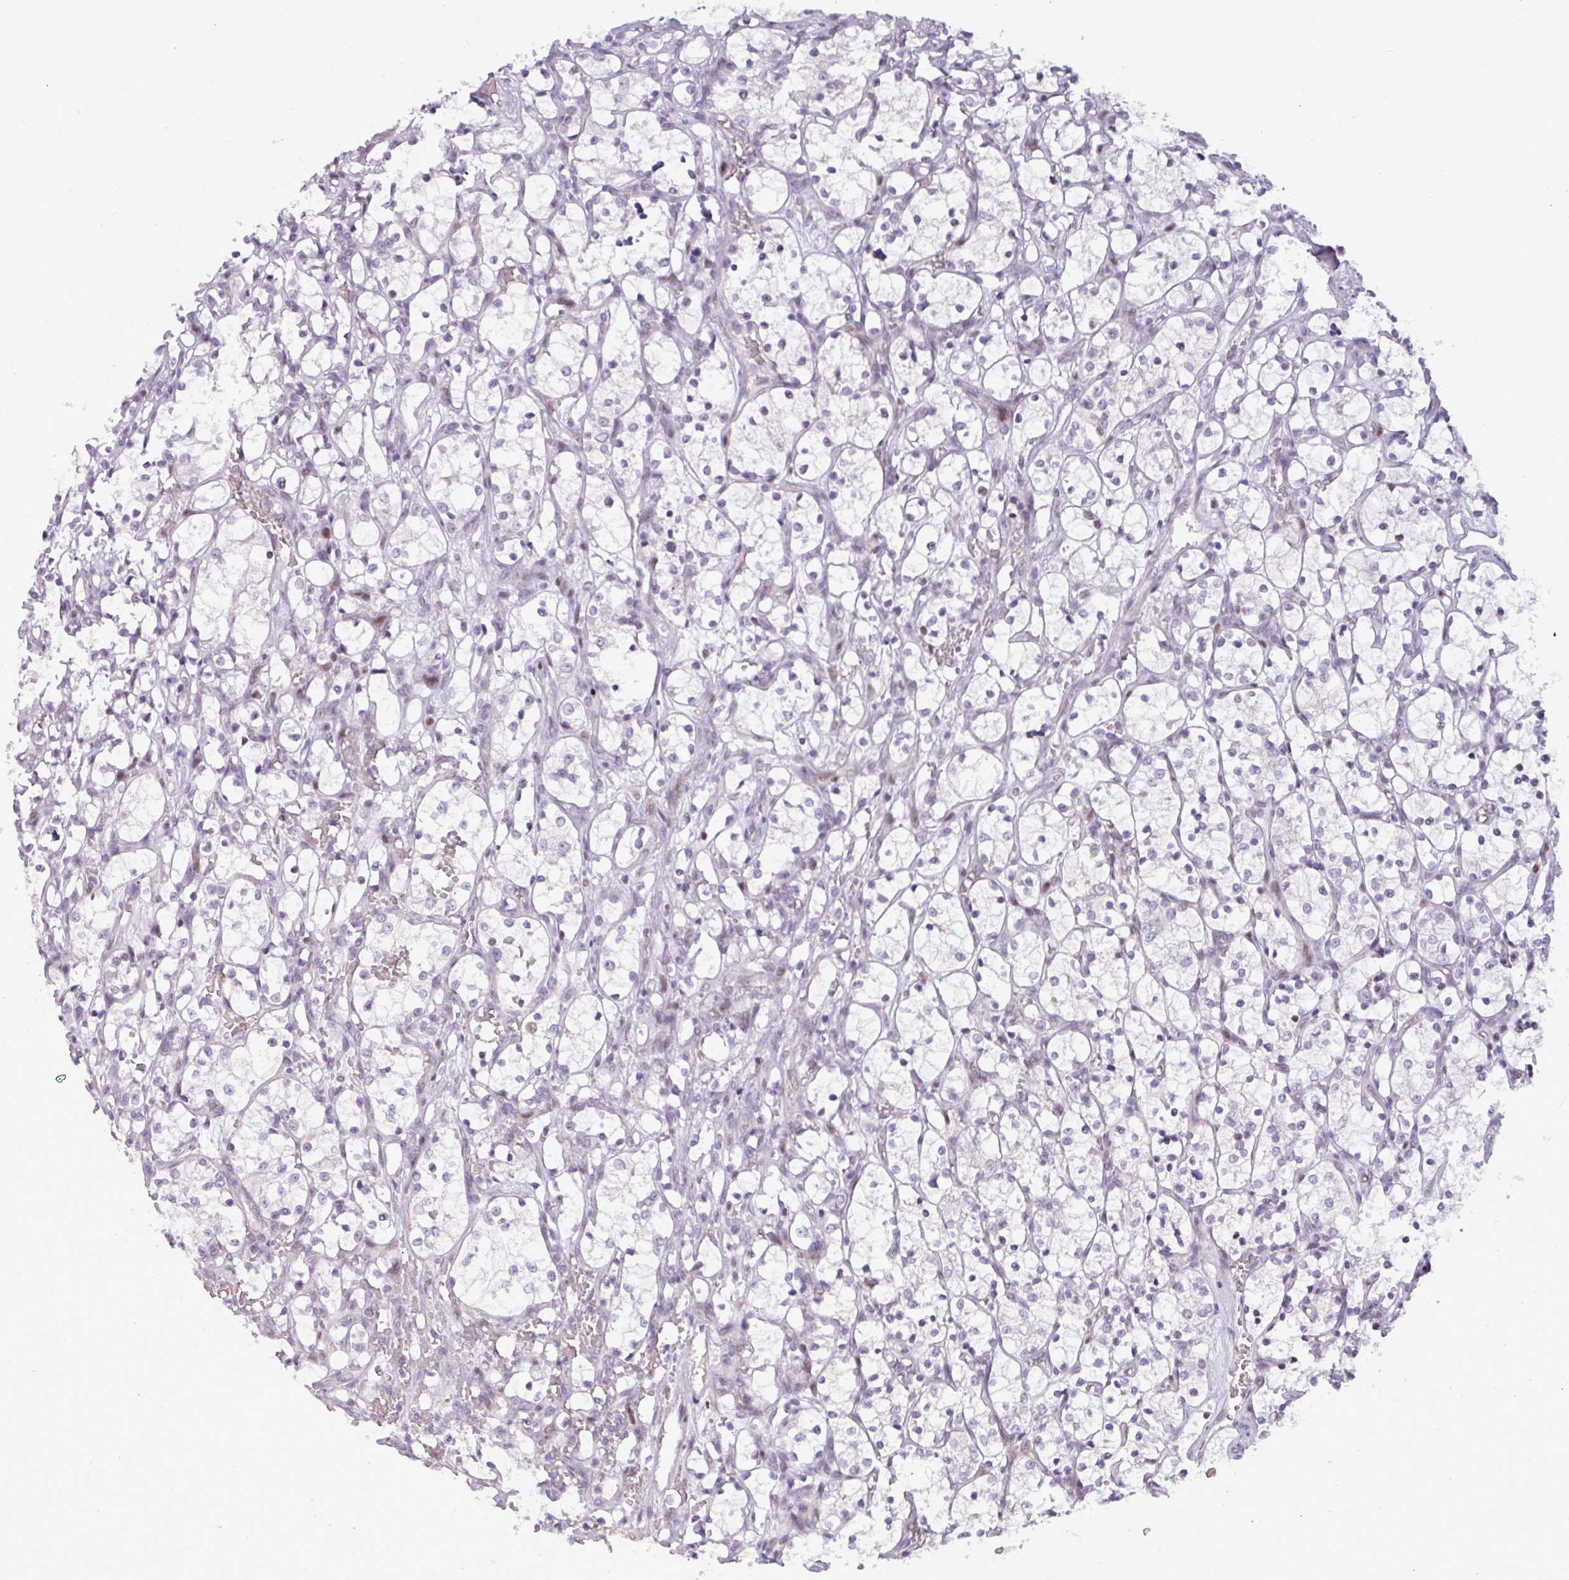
{"staining": {"intensity": "negative", "quantity": "none", "location": "none"}, "tissue": "renal cancer", "cell_type": "Tumor cells", "image_type": "cancer", "snomed": [{"axis": "morphology", "description": "Adenocarcinoma, NOS"}, {"axis": "topography", "description": "Kidney"}], "caption": "DAB (3,3'-diaminobenzidine) immunohistochemical staining of renal cancer (adenocarcinoma) displays no significant expression in tumor cells.", "gene": "SLC66A2", "patient": {"sex": "female", "age": 69}}